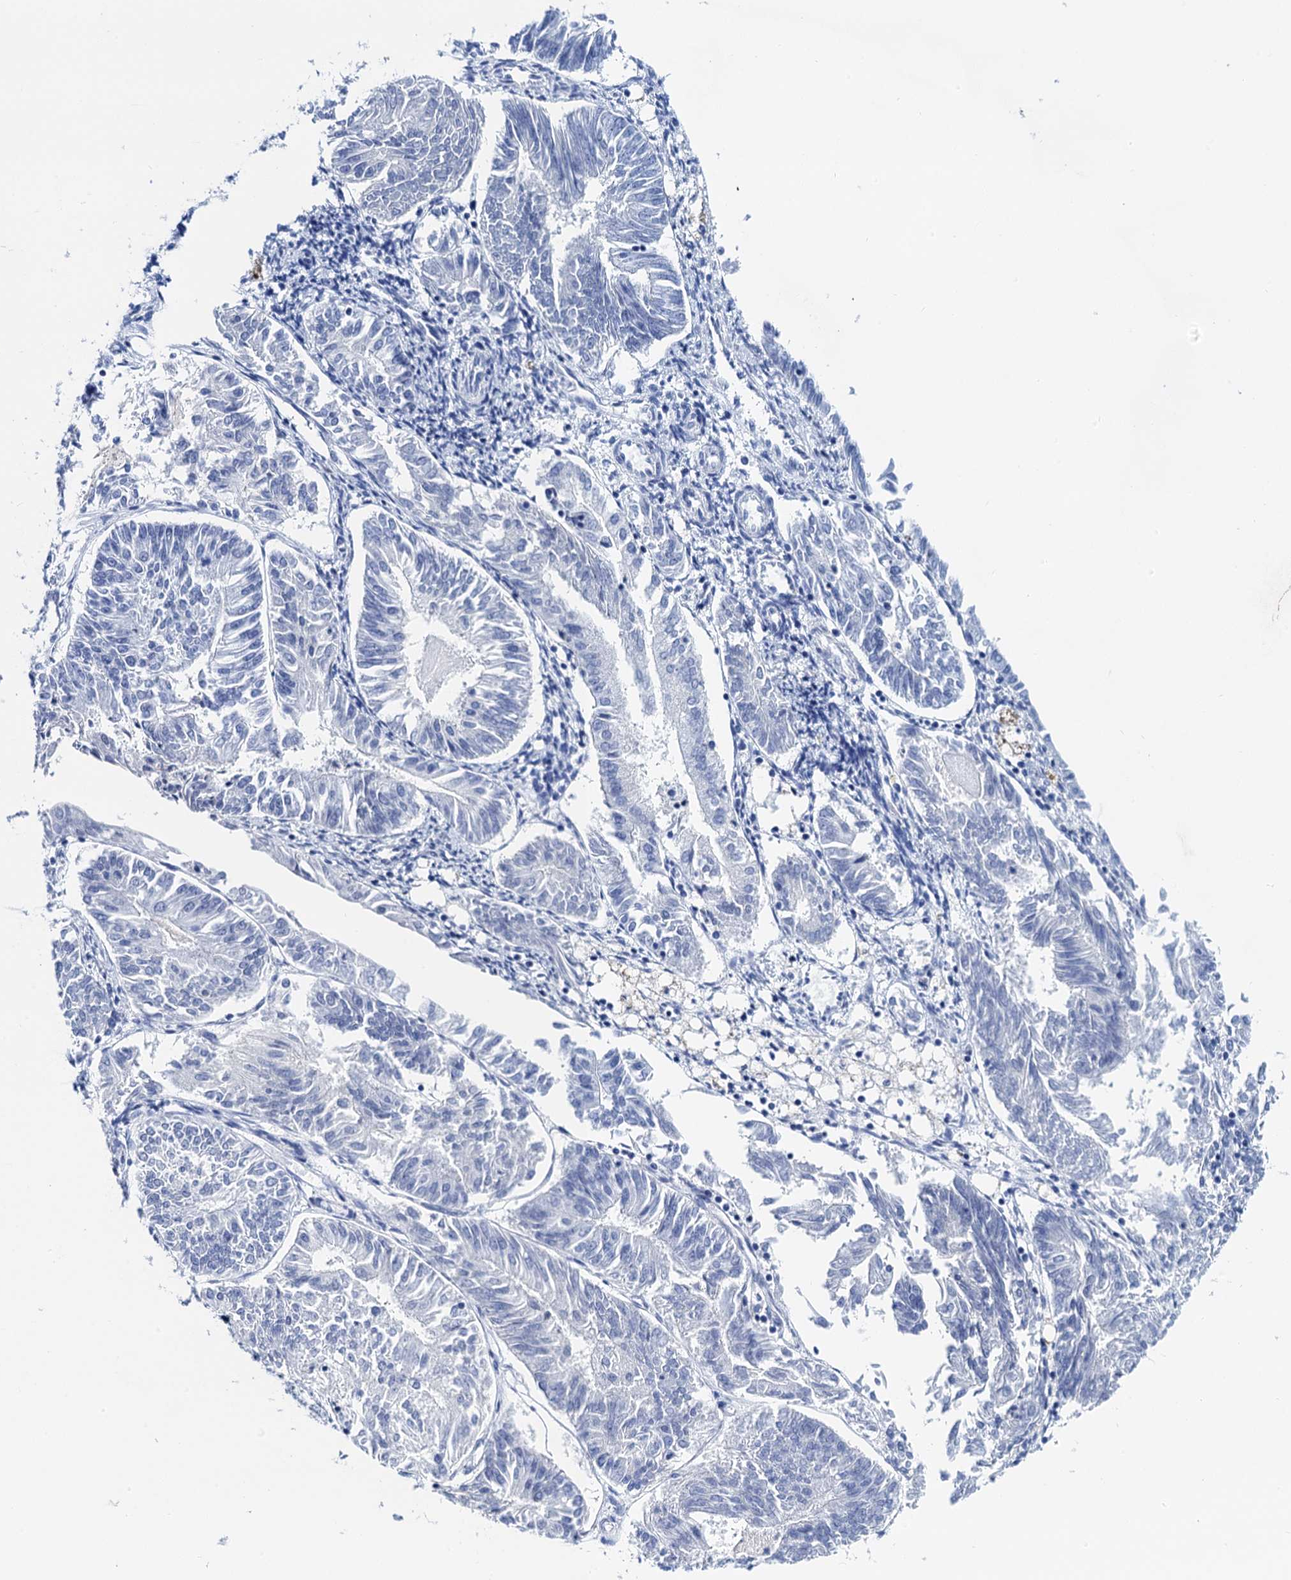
{"staining": {"intensity": "negative", "quantity": "none", "location": "none"}, "tissue": "endometrial cancer", "cell_type": "Tumor cells", "image_type": "cancer", "snomed": [{"axis": "morphology", "description": "Adenocarcinoma, NOS"}, {"axis": "topography", "description": "Endometrium"}], "caption": "Immunohistochemical staining of human endometrial cancer (adenocarcinoma) exhibits no significant staining in tumor cells.", "gene": "LYPD3", "patient": {"sex": "female", "age": 58}}